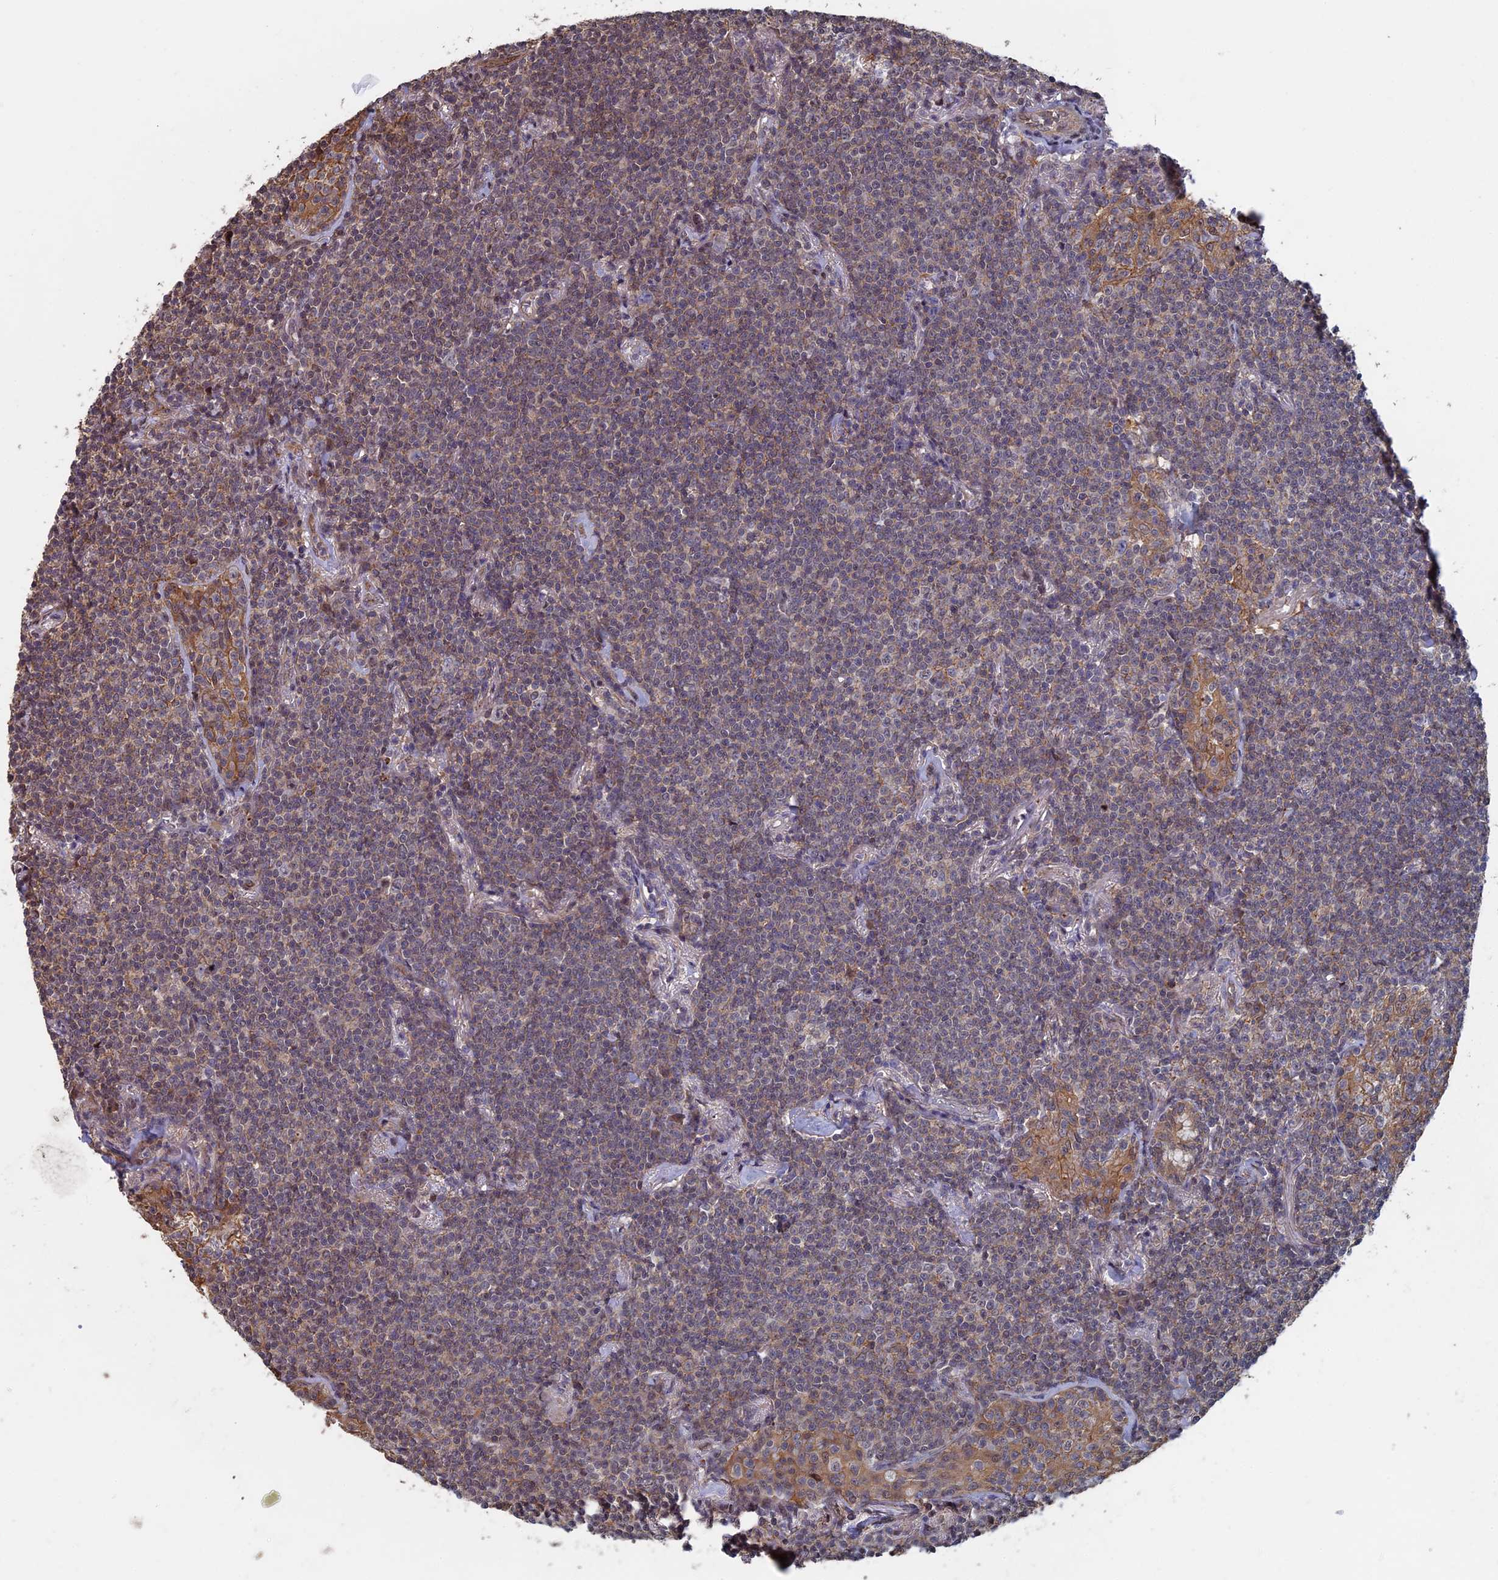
{"staining": {"intensity": "weak", "quantity": "25%-75%", "location": "cytoplasmic/membranous"}, "tissue": "lymphoma", "cell_type": "Tumor cells", "image_type": "cancer", "snomed": [{"axis": "morphology", "description": "Malignant lymphoma, non-Hodgkin's type, Low grade"}, {"axis": "topography", "description": "Lung"}], "caption": "Protein expression analysis of lymphoma shows weak cytoplasmic/membranous expression in approximately 25%-75% of tumor cells.", "gene": "KIAA1328", "patient": {"sex": "female", "age": 71}}